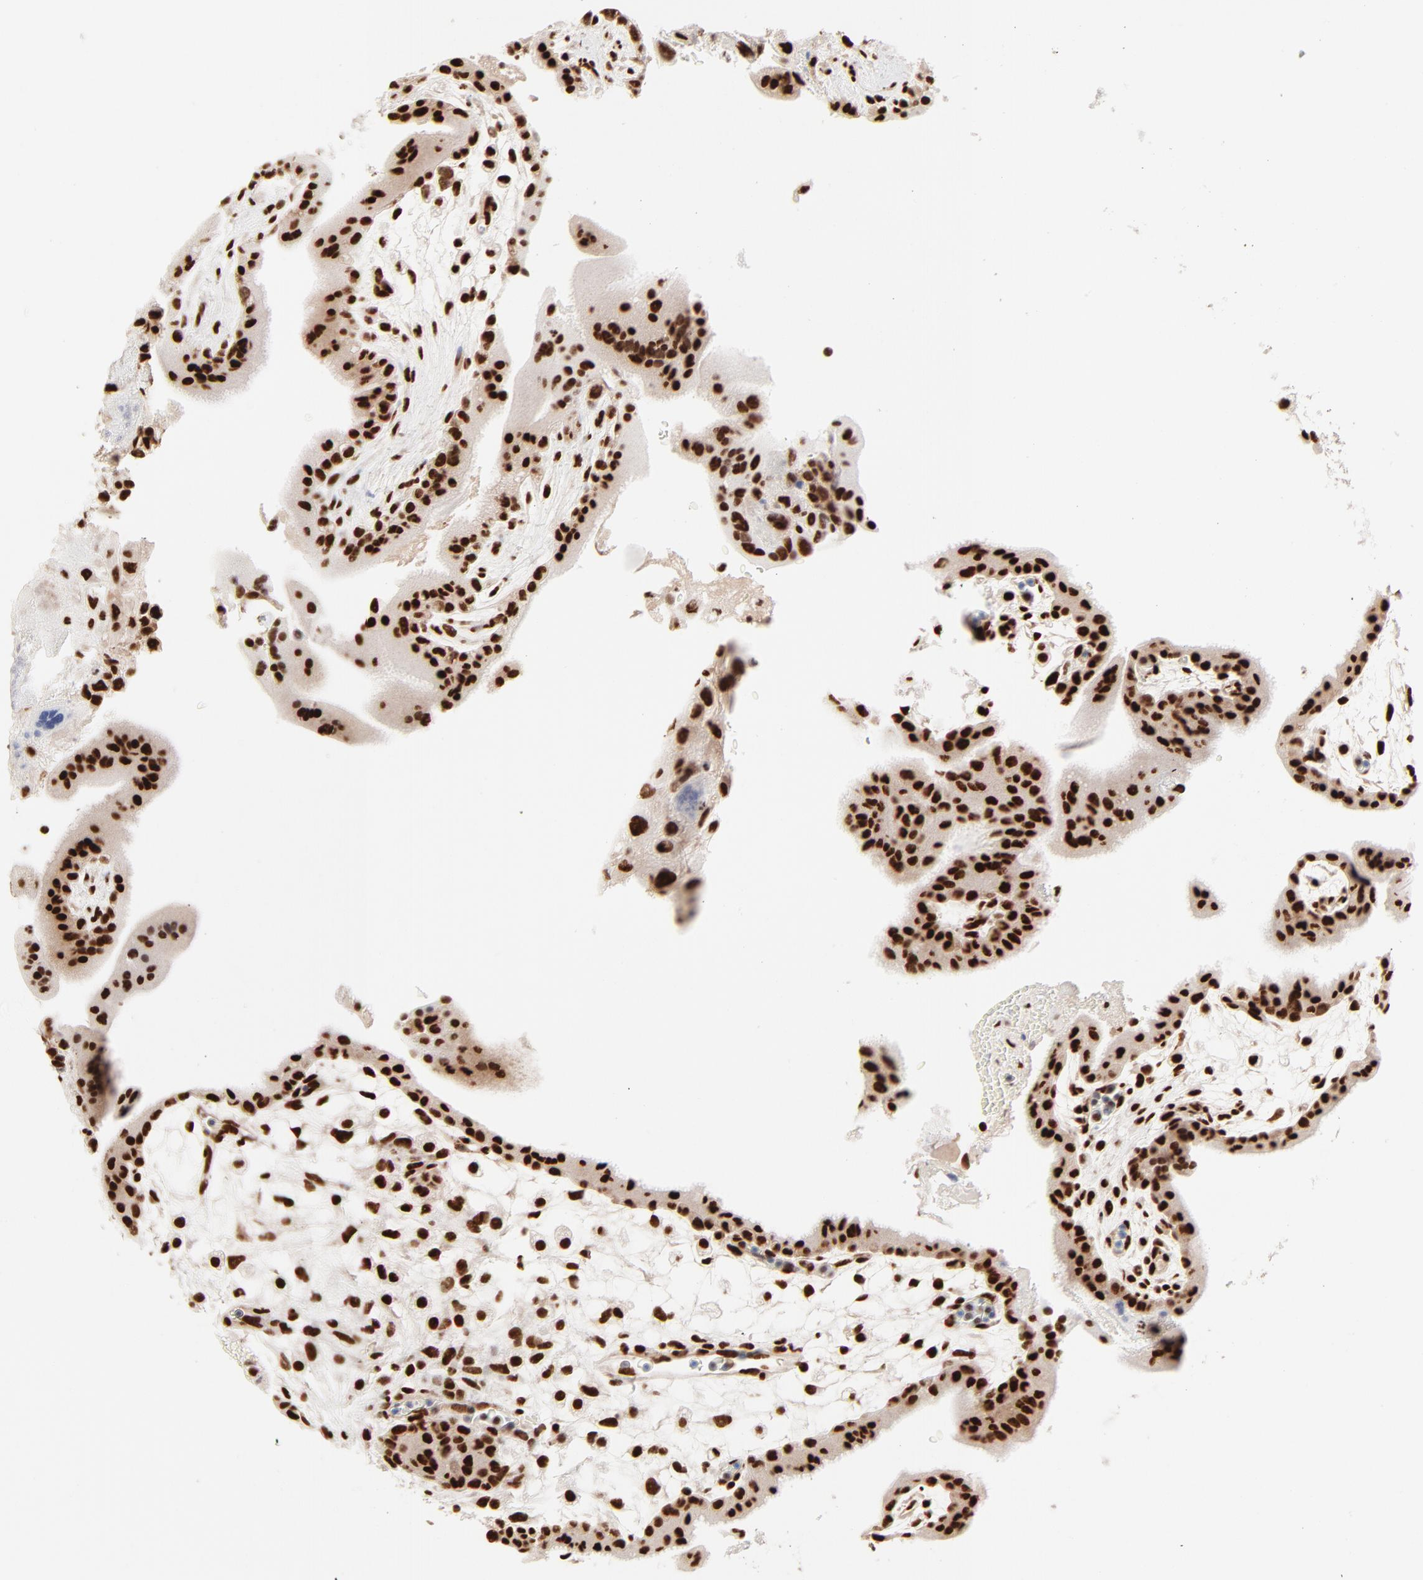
{"staining": {"intensity": "strong", "quantity": ">75%", "location": "nuclear"}, "tissue": "placenta", "cell_type": "Decidual cells", "image_type": "normal", "snomed": [{"axis": "morphology", "description": "Normal tissue, NOS"}, {"axis": "topography", "description": "Placenta"}], "caption": "Decidual cells demonstrate strong nuclear expression in about >75% of cells in benign placenta. The staining was performed using DAB (3,3'-diaminobenzidine) to visualize the protein expression in brown, while the nuclei were stained in blue with hematoxylin (Magnification: 20x).", "gene": "TARDBP", "patient": {"sex": "female", "age": 35}}